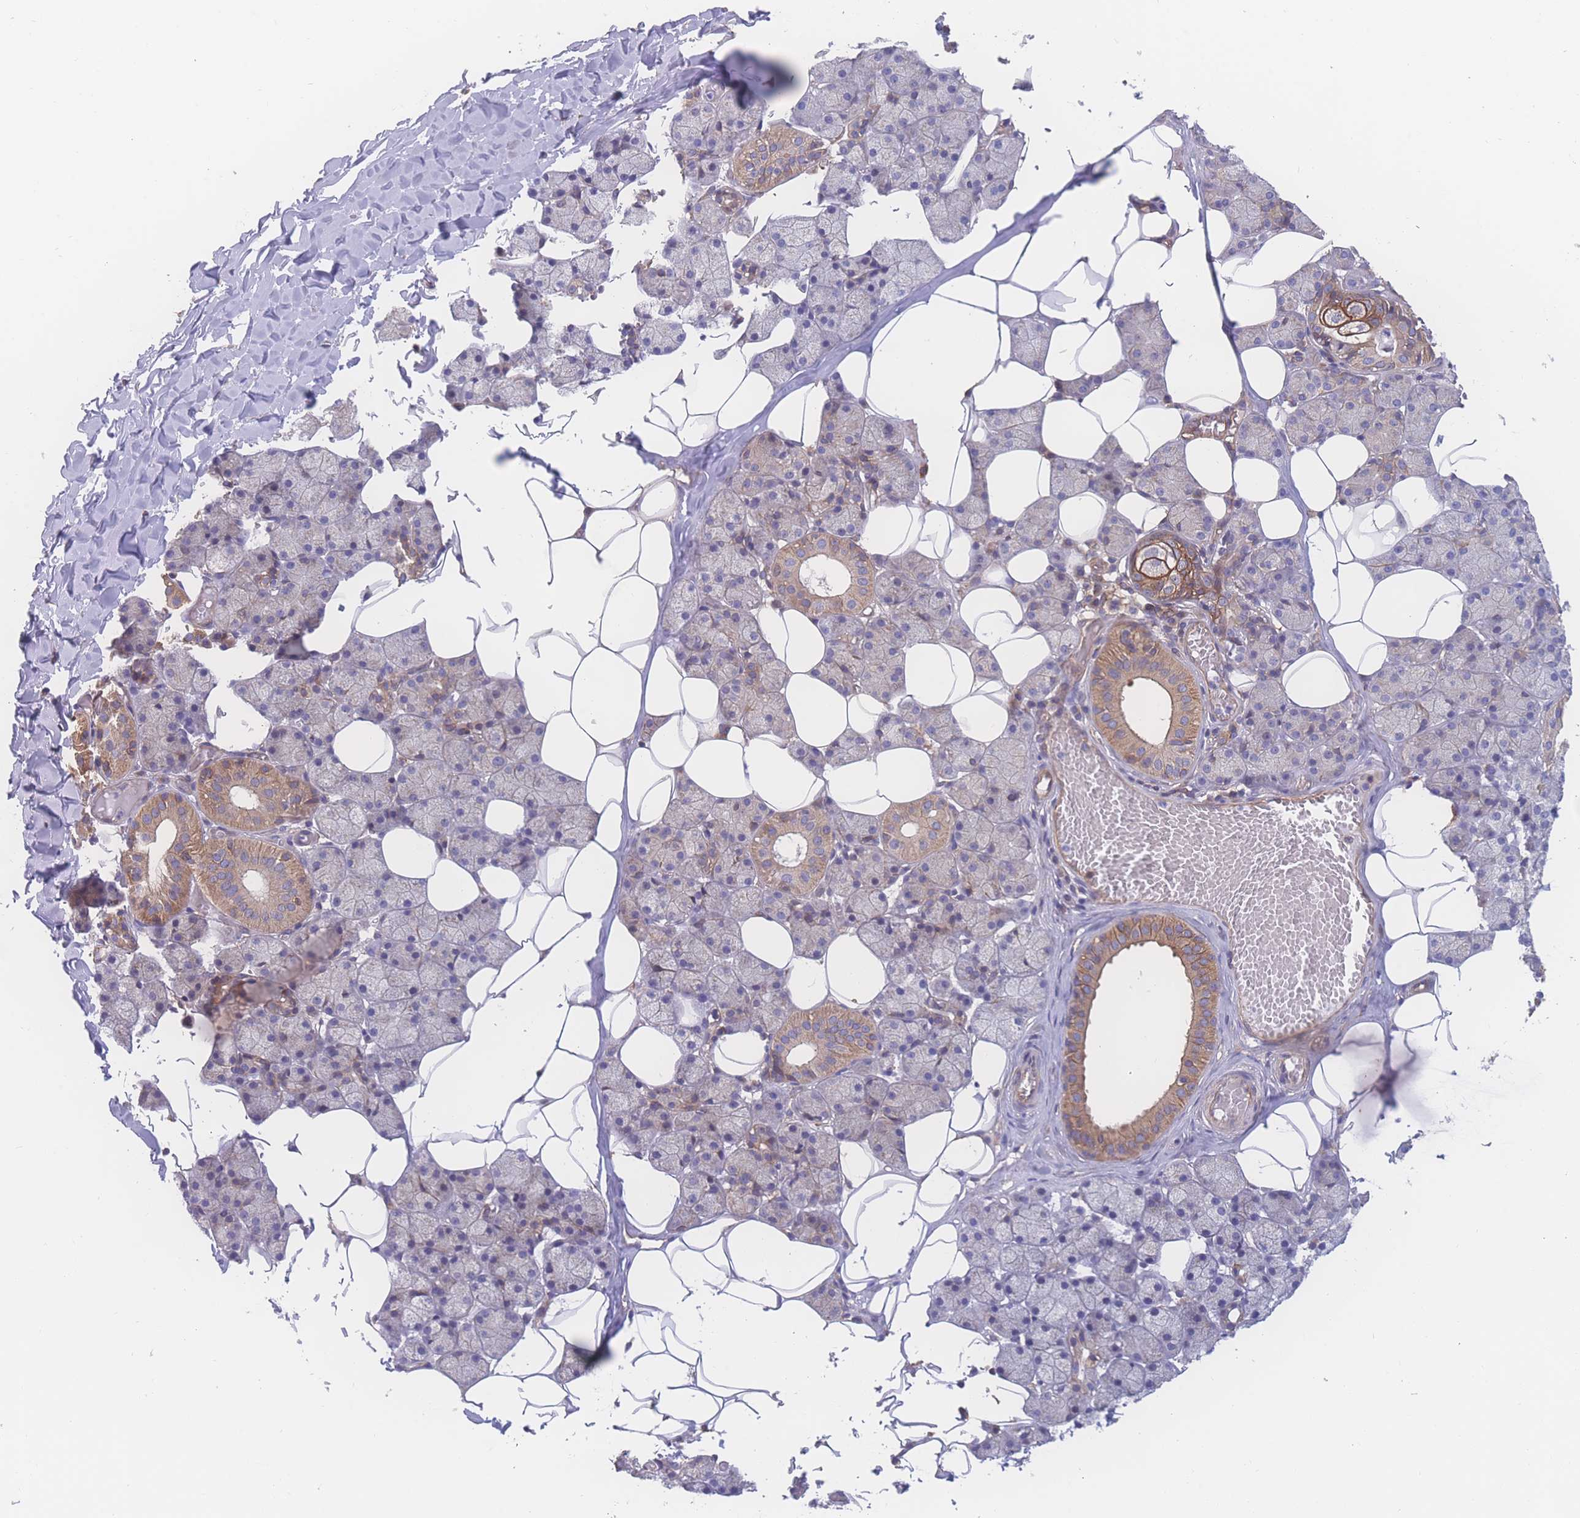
{"staining": {"intensity": "moderate", "quantity": "<25%", "location": "cytoplasmic/membranous"}, "tissue": "salivary gland", "cell_type": "Glandular cells", "image_type": "normal", "snomed": [{"axis": "morphology", "description": "Normal tissue, NOS"}, {"axis": "topography", "description": "Salivary gland"}], "caption": "High-power microscopy captured an IHC image of normal salivary gland, revealing moderate cytoplasmic/membranous positivity in approximately <25% of glandular cells. Ihc stains the protein of interest in brown and the nuclei are stained blue.", "gene": "CFAP97", "patient": {"sex": "female", "age": 33}}